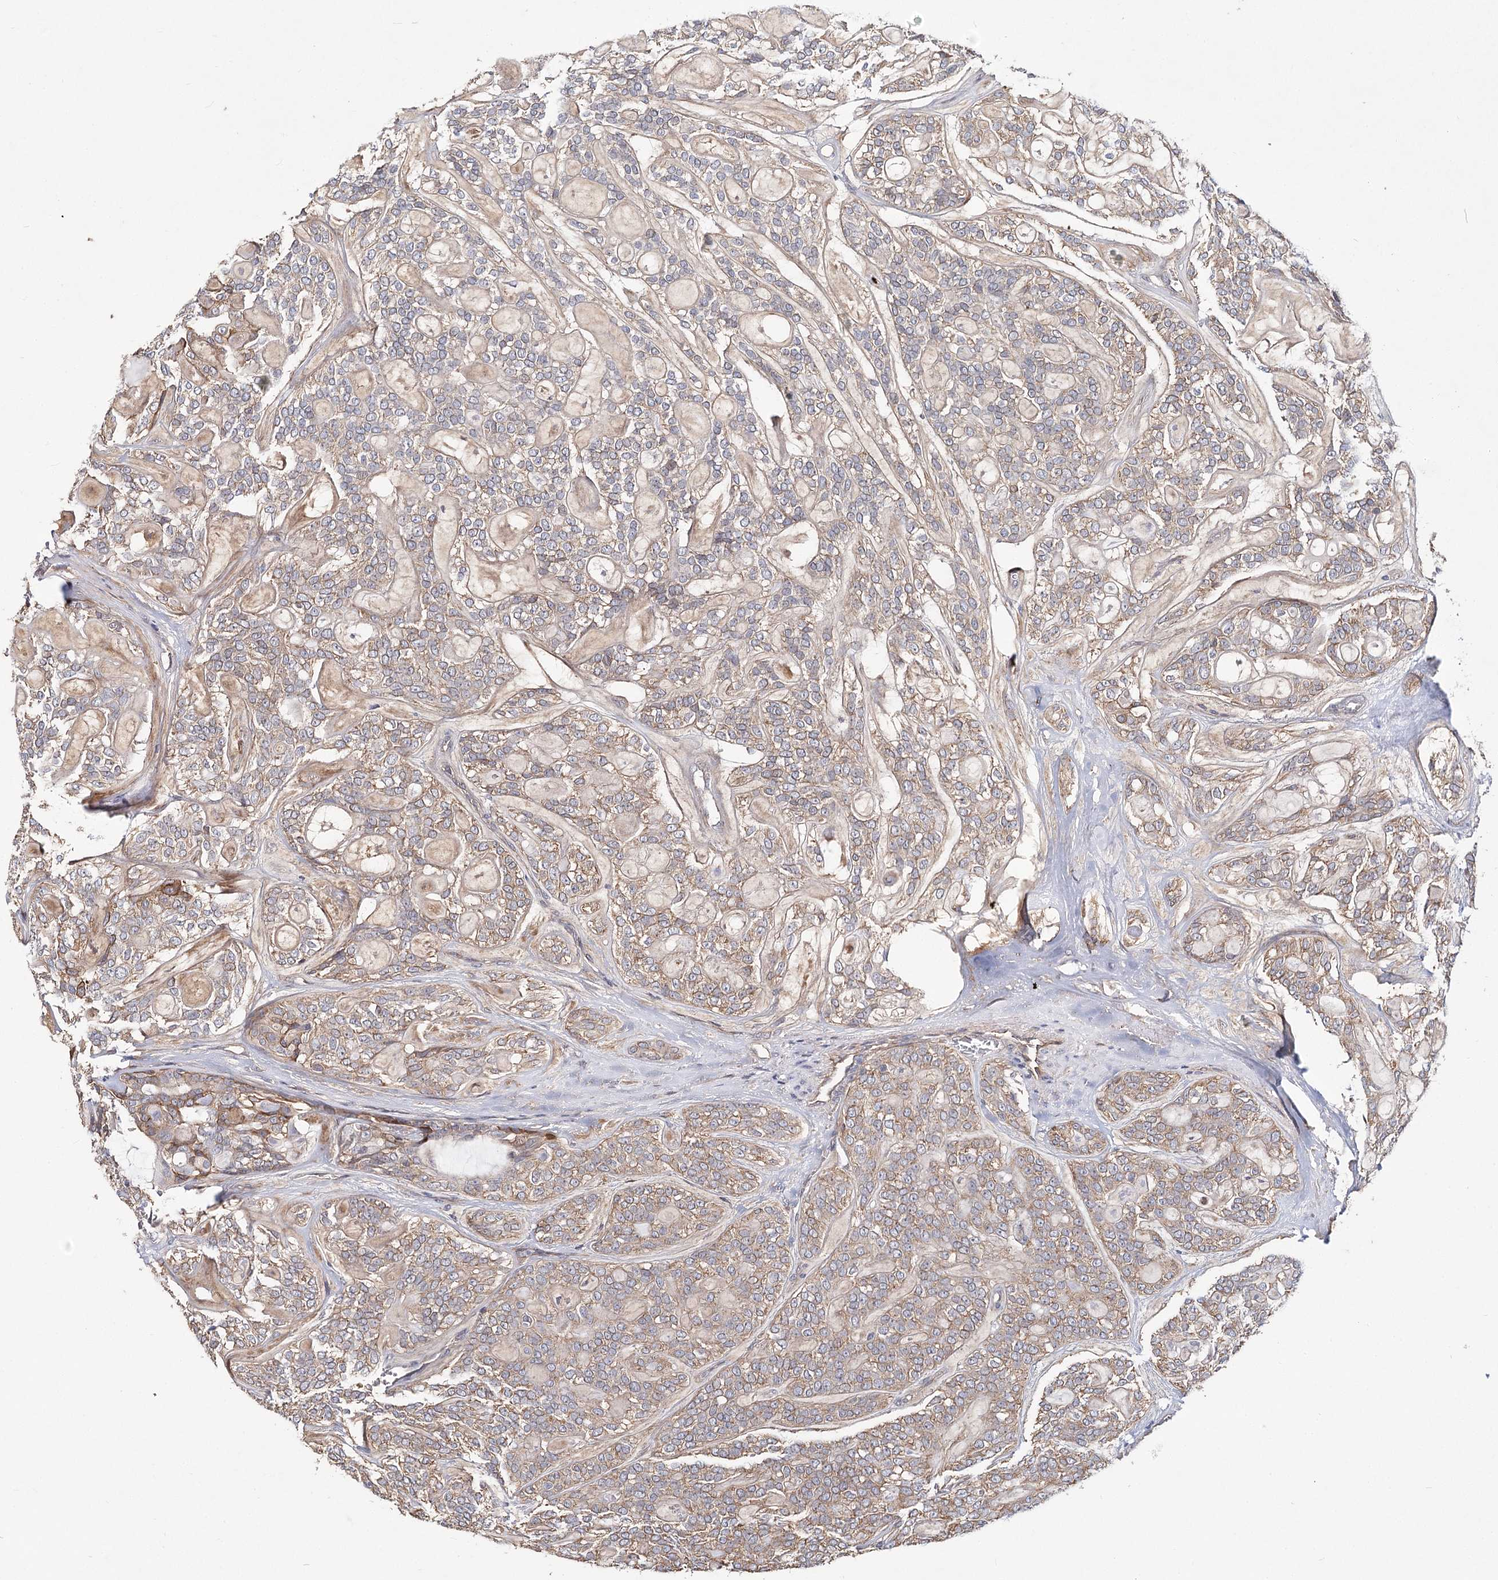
{"staining": {"intensity": "moderate", "quantity": "25%-75%", "location": "cytoplasmic/membranous"}, "tissue": "head and neck cancer", "cell_type": "Tumor cells", "image_type": "cancer", "snomed": [{"axis": "morphology", "description": "Adenocarcinoma, NOS"}, {"axis": "topography", "description": "Head-Neck"}], "caption": "Protein expression analysis of human adenocarcinoma (head and neck) reveals moderate cytoplasmic/membranous staining in approximately 25%-75% of tumor cells.", "gene": "TMEM218", "patient": {"sex": "male", "age": 66}}